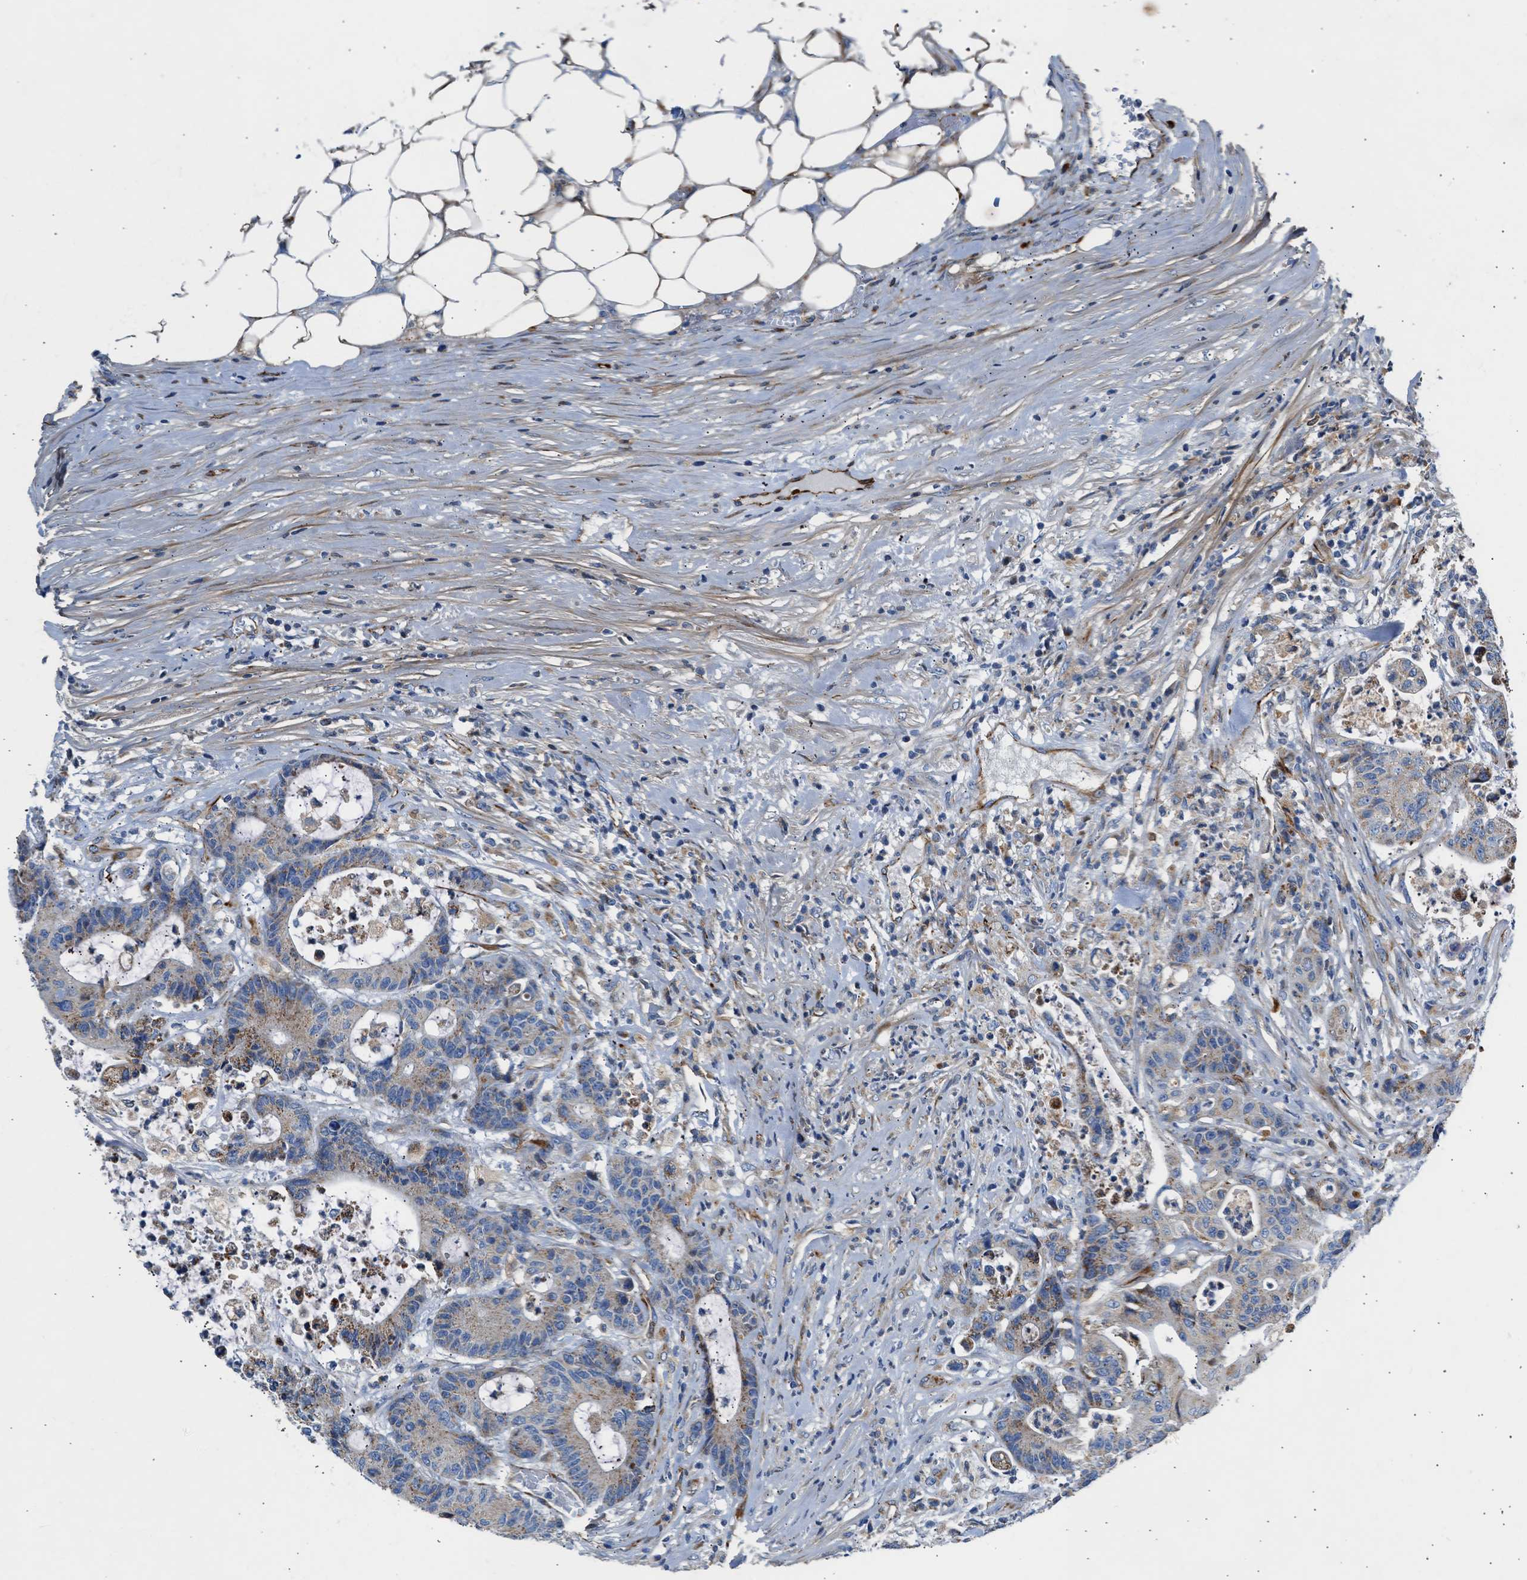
{"staining": {"intensity": "moderate", "quantity": "25%-75%", "location": "cytoplasmic/membranous"}, "tissue": "colorectal cancer", "cell_type": "Tumor cells", "image_type": "cancer", "snomed": [{"axis": "morphology", "description": "Adenocarcinoma, NOS"}, {"axis": "topography", "description": "Colon"}], "caption": "Immunohistochemistry (IHC) histopathology image of neoplastic tissue: colorectal adenocarcinoma stained using immunohistochemistry (IHC) reveals medium levels of moderate protein expression localized specifically in the cytoplasmic/membranous of tumor cells, appearing as a cytoplasmic/membranous brown color.", "gene": "ULK4", "patient": {"sex": "female", "age": 84}}